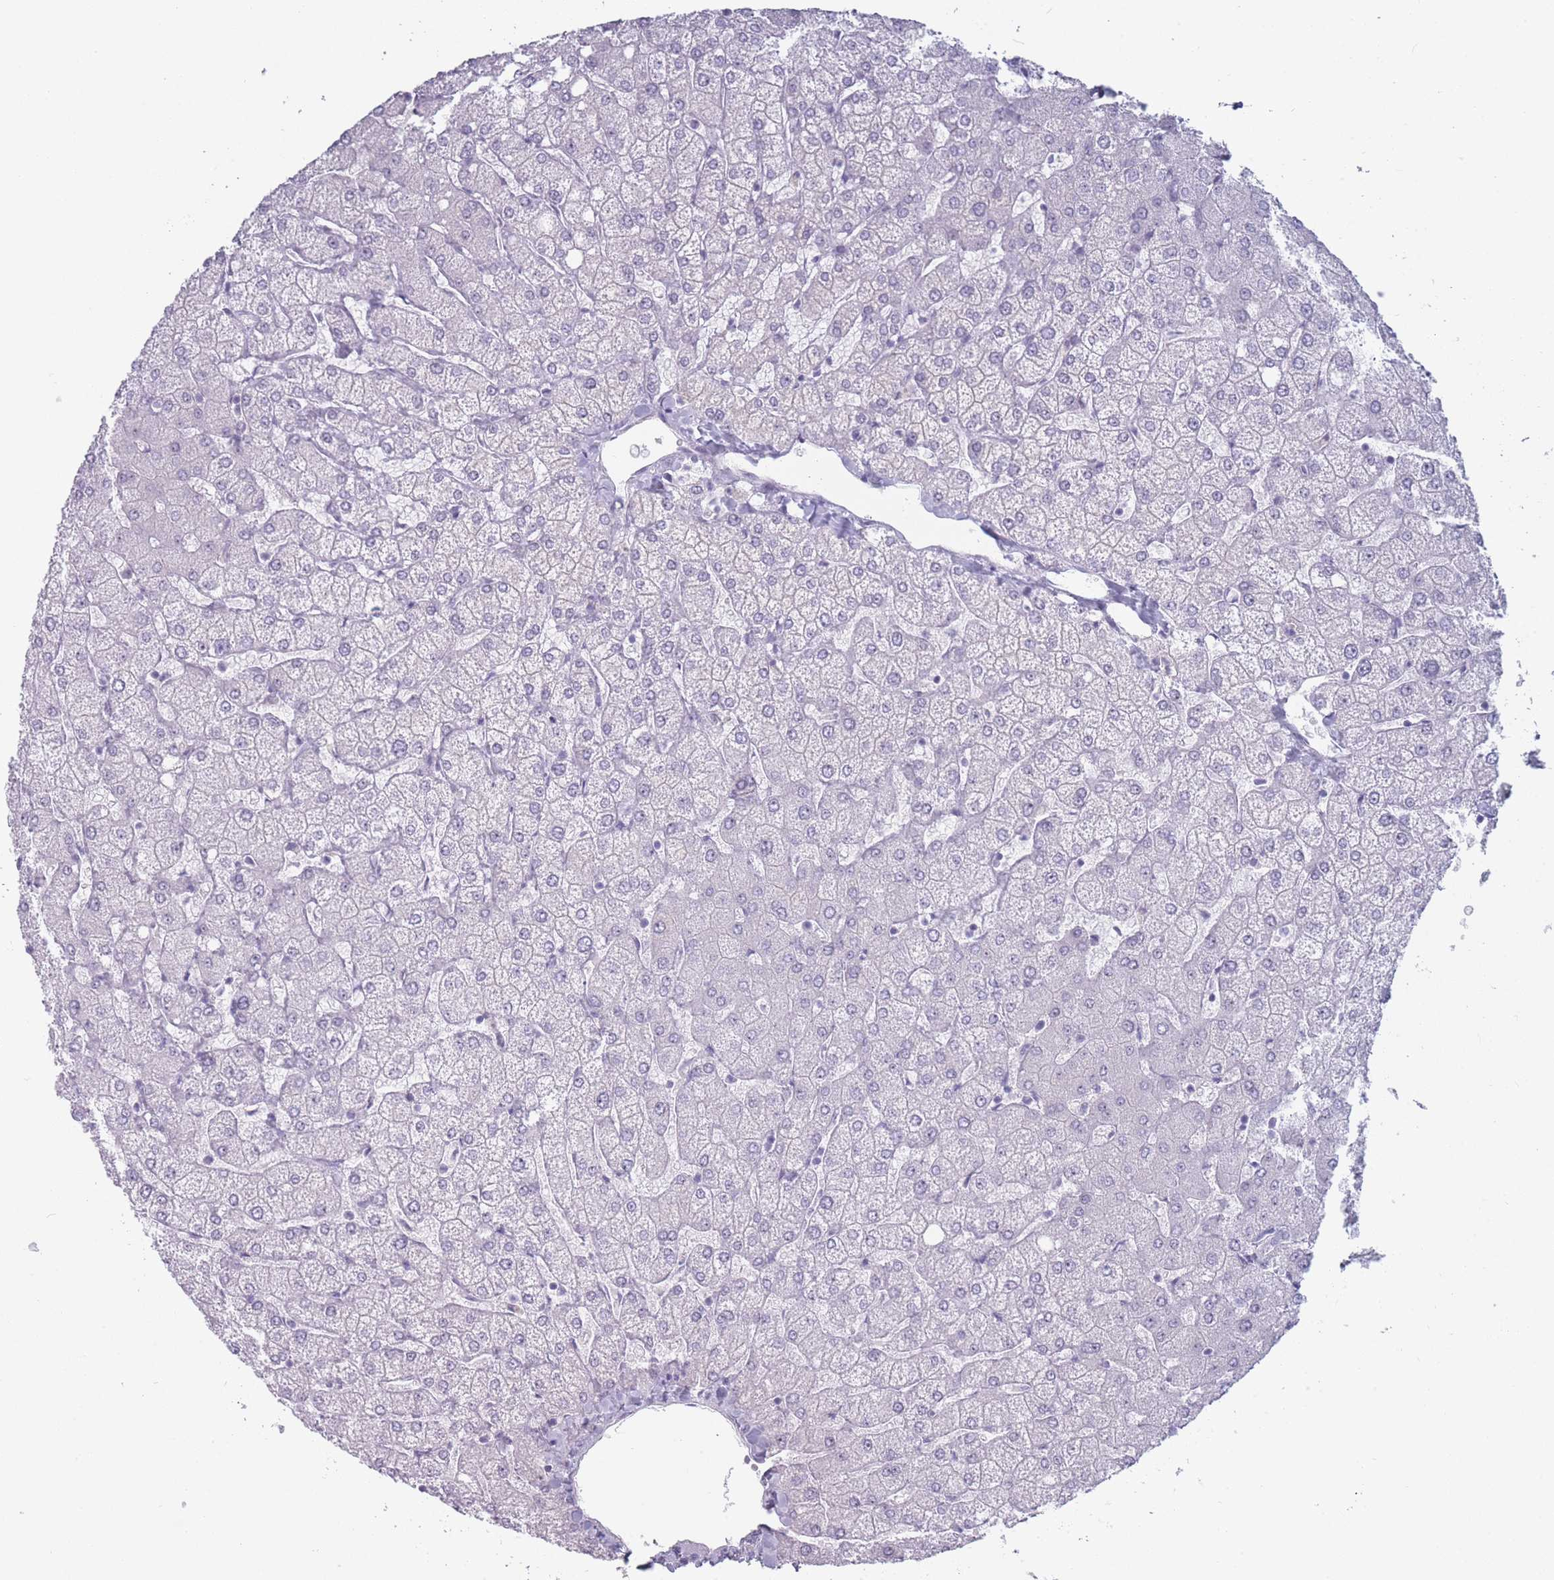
{"staining": {"intensity": "negative", "quantity": "none", "location": "none"}, "tissue": "liver", "cell_type": "Cholangiocytes", "image_type": "normal", "snomed": [{"axis": "morphology", "description": "Normal tissue, NOS"}, {"axis": "topography", "description": "Liver"}], "caption": "Cholangiocytes are negative for protein expression in unremarkable human liver. (DAB (3,3'-diaminobenzidine) IHC, high magnification).", "gene": "ROS1", "patient": {"sex": "female", "age": 54}}